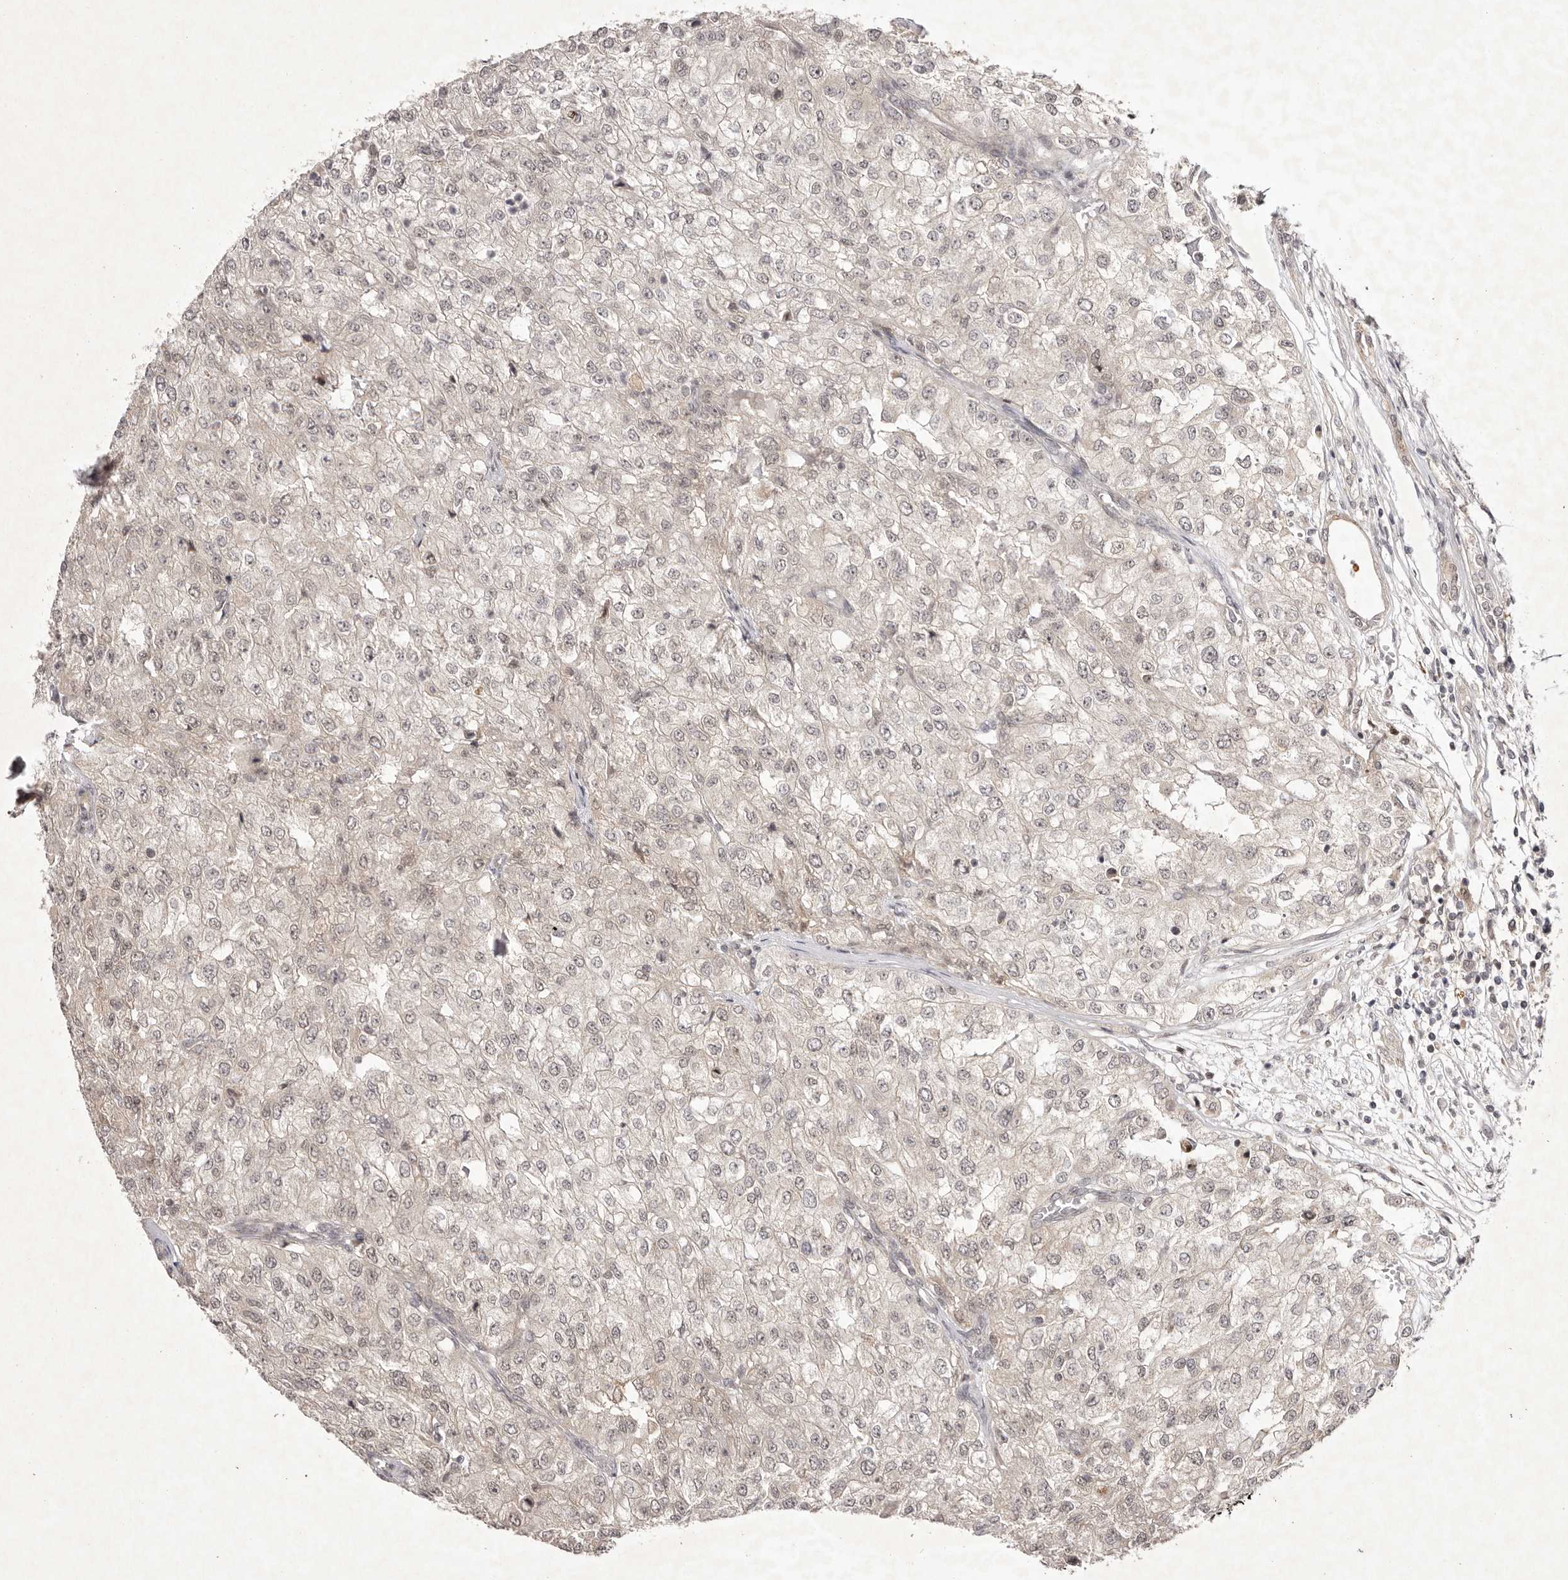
{"staining": {"intensity": "weak", "quantity": "<25%", "location": "nuclear"}, "tissue": "renal cancer", "cell_type": "Tumor cells", "image_type": "cancer", "snomed": [{"axis": "morphology", "description": "Adenocarcinoma, NOS"}, {"axis": "topography", "description": "Kidney"}], "caption": "Immunohistochemistry (IHC) image of neoplastic tissue: renal adenocarcinoma stained with DAB demonstrates no significant protein expression in tumor cells.", "gene": "BUD31", "patient": {"sex": "female", "age": 54}}